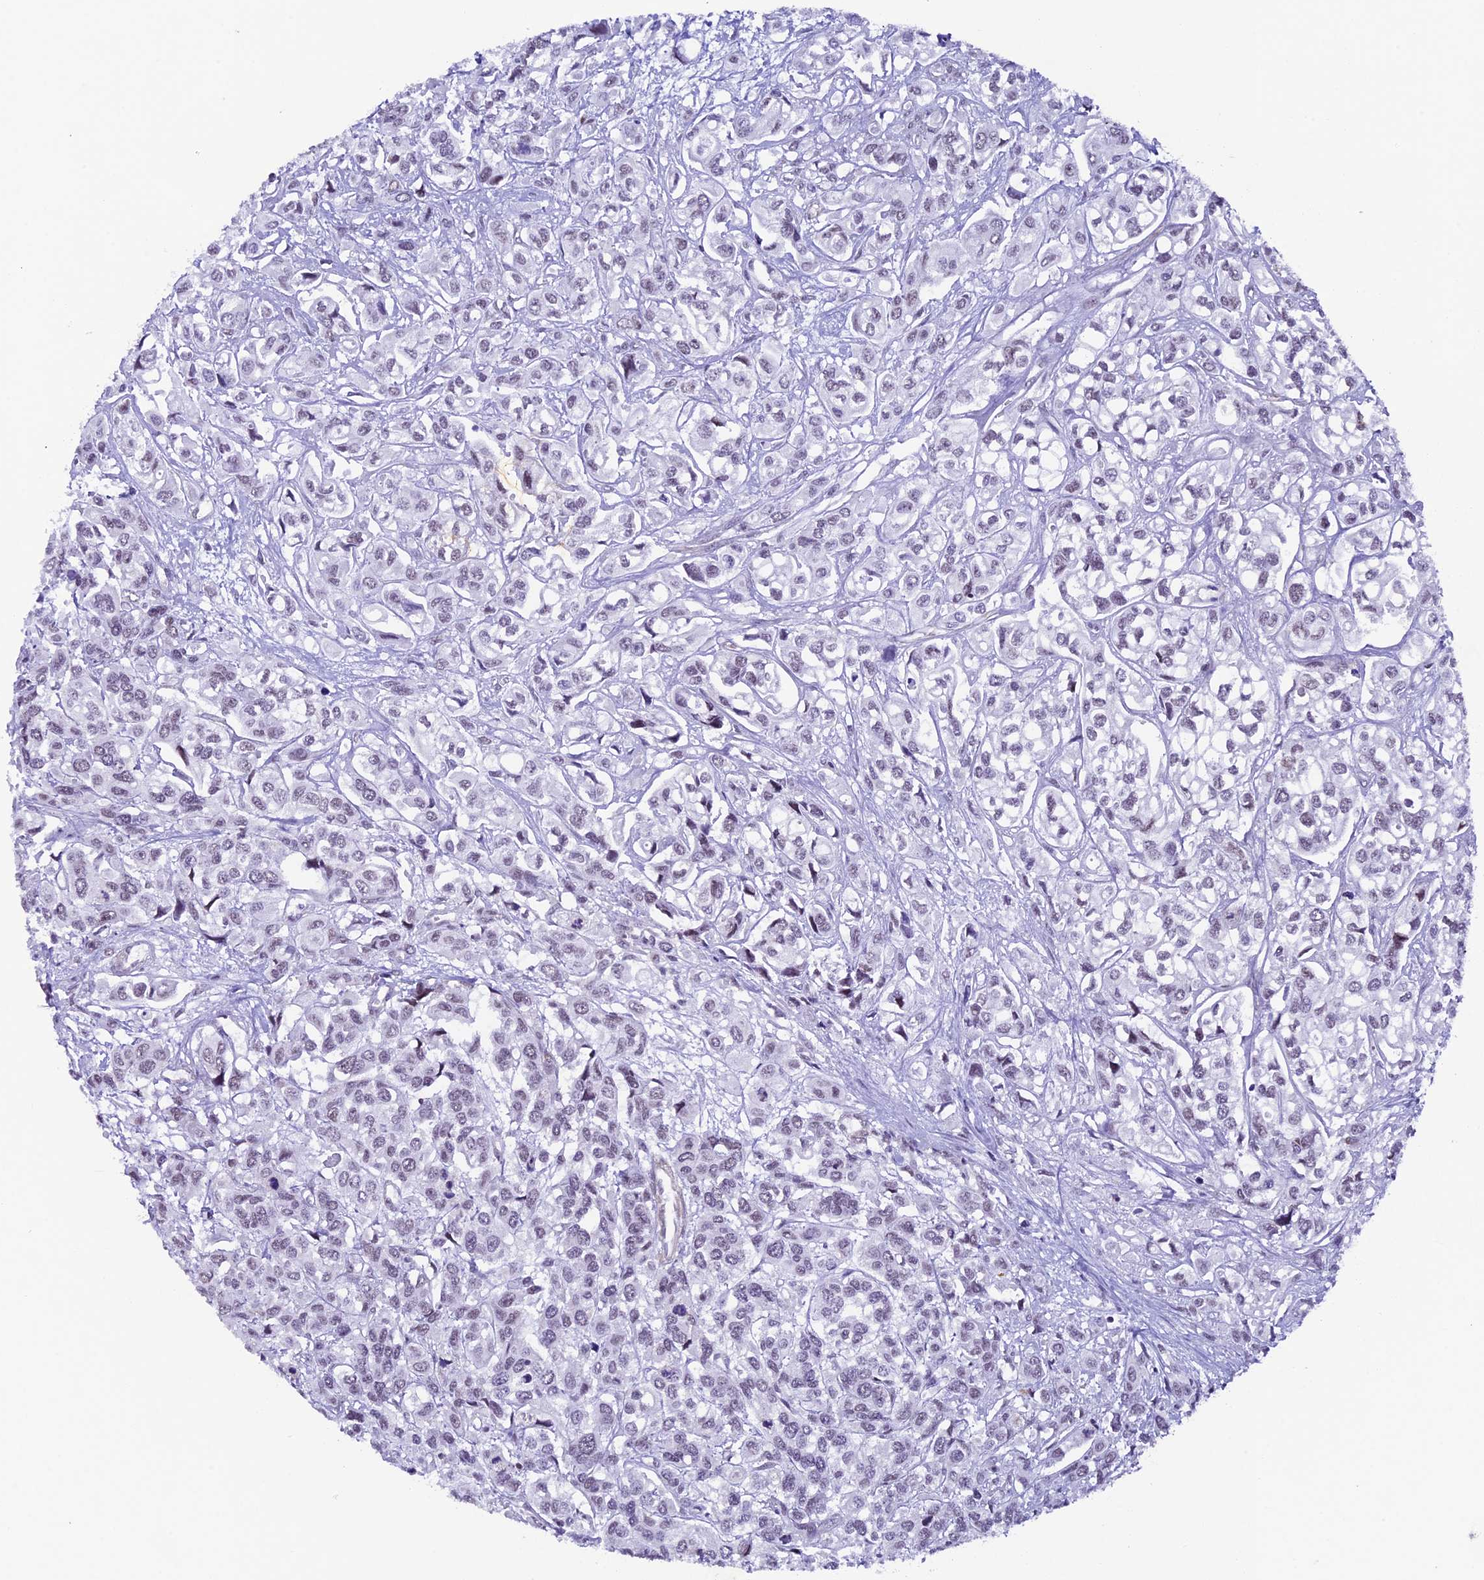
{"staining": {"intensity": "negative", "quantity": "none", "location": "none"}, "tissue": "urothelial cancer", "cell_type": "Tumor cells", "image_type": "cancer", "snomed": [{"axis": "morphology", "description": "Urothelial carcinoma, High grade"}, {"axis": "topography", "description": "Urinary bladder"}], "caption": "High power microscopy histopathology image of an immunohistochemistry photomicrograph of urothelial carcinoma (high-grade), revealing no significant positivity in tumor cells. (Brightfield microscopy of DAB (3,3'-diaminobenzidine) IHC at high magnification).", "gene": "TFAM", "patient": {"sex": "male", "age": 67}}